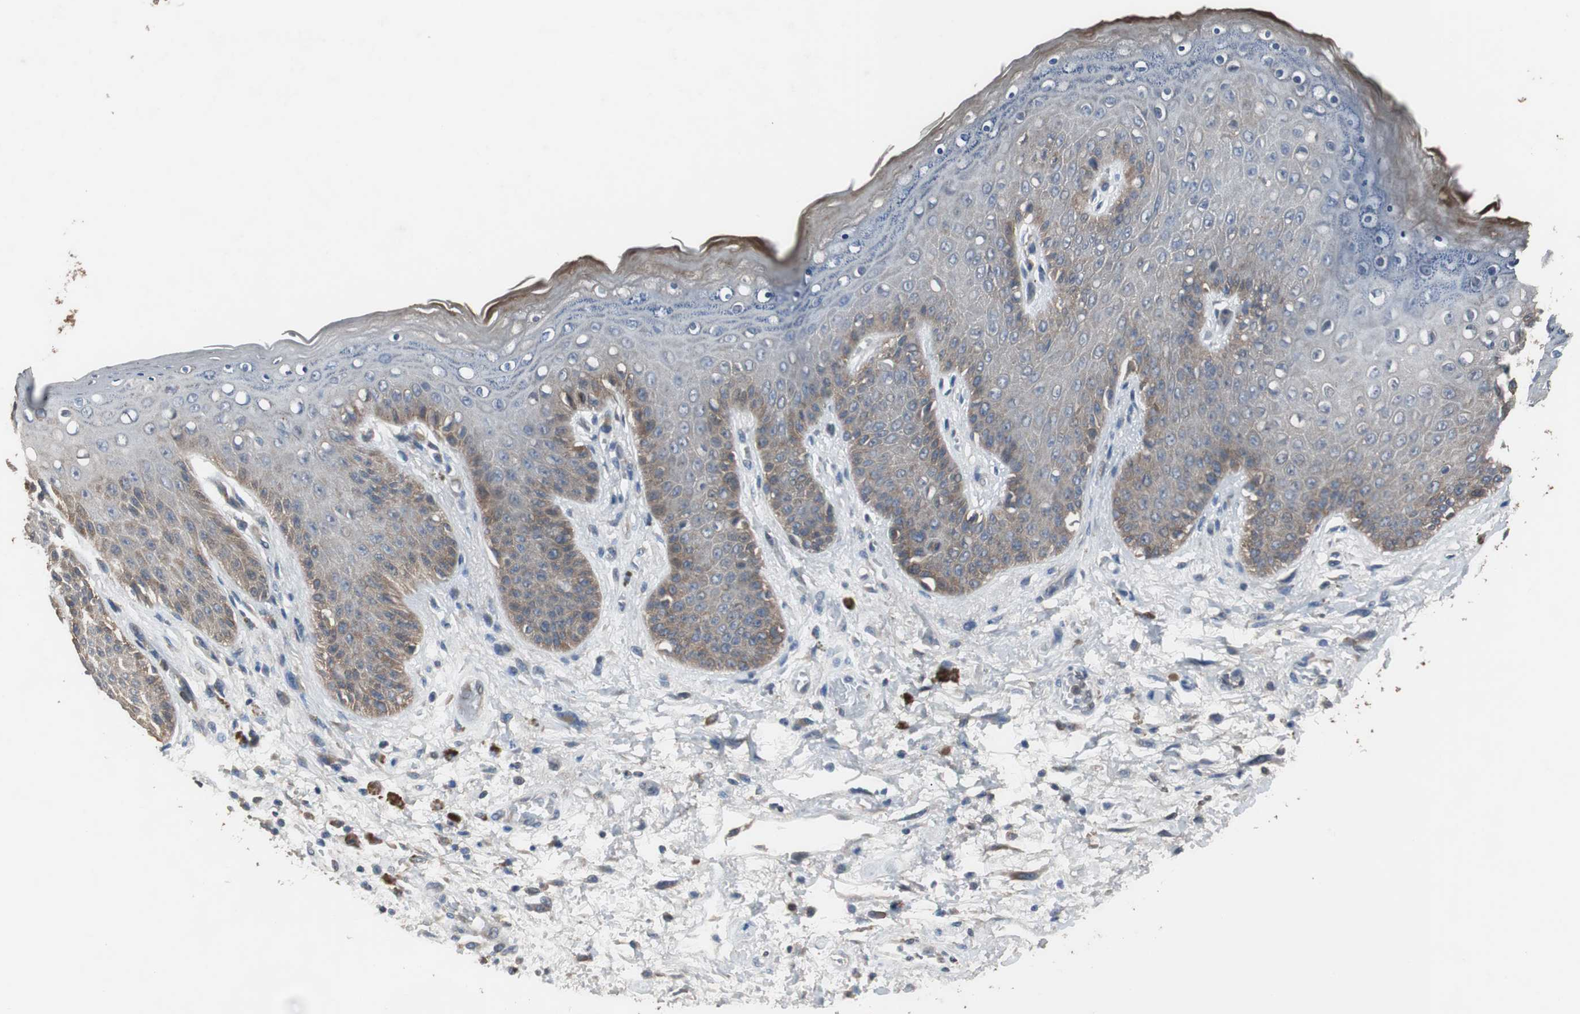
{"staining": {"intensity": "weak", "quantity": "25%-75%", "location": "cytoplasmic/membranous"}, "tissue": "skin", "cell_type": "Epidermal cells", "image_type": "normal", "snomed": [{"axis": "morphology", "description": "Normal tissue, NOS"}, {"axis": "topography", "description": "Anal"}], "caption": "IHC (DAB (3,3'-diaminobenzidine)) staining of benign skin shows weak cytoplasmic/membranous protein expression in about 25%-75% of epidermal cells.", "gene": "USP10", "patient": {"sex": "female", "age": 46}}